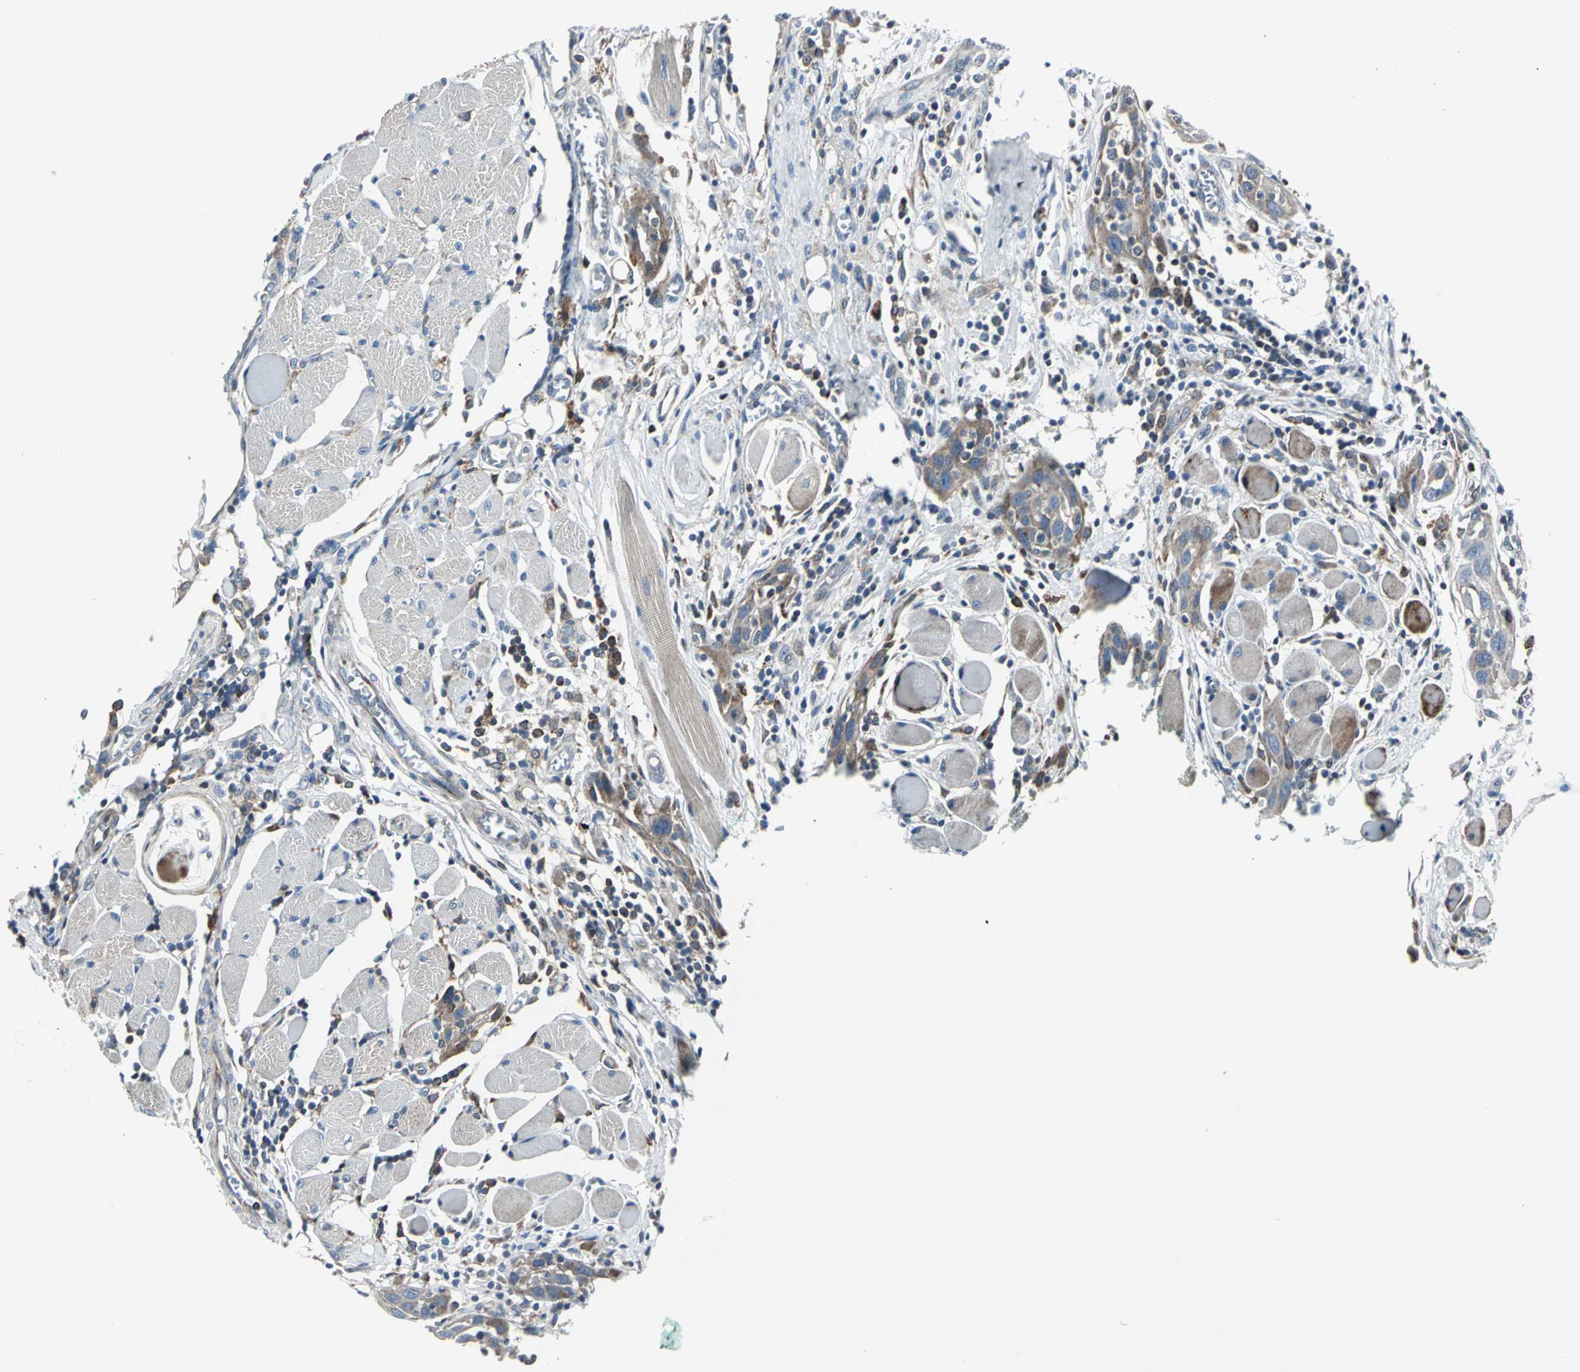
{"staining": {"intensity": "moderate", "quantity": ">75%", "location": "cytoplasmic/membranous"}, "tissue": "head and neck cancer", "cell_type": "Tumor cells", "image_type": "cancer", "snomed": [{"axis": "morphology", "description": "Squamous cell carcinoma, NOS"}, {"axis": "topography", "description": "Oral tissue"}, {"axis": "topography", "description": "Head-Neck"}], "caption": "Protein positivity by immunohistochemistry (IHC) displays moderate cytoplasmic/membranous staining in approximately >75% of tumor cells in head and neck cancer.", "gene": "HTATIP2", "patient": {"sex": "female", "age": 50}}